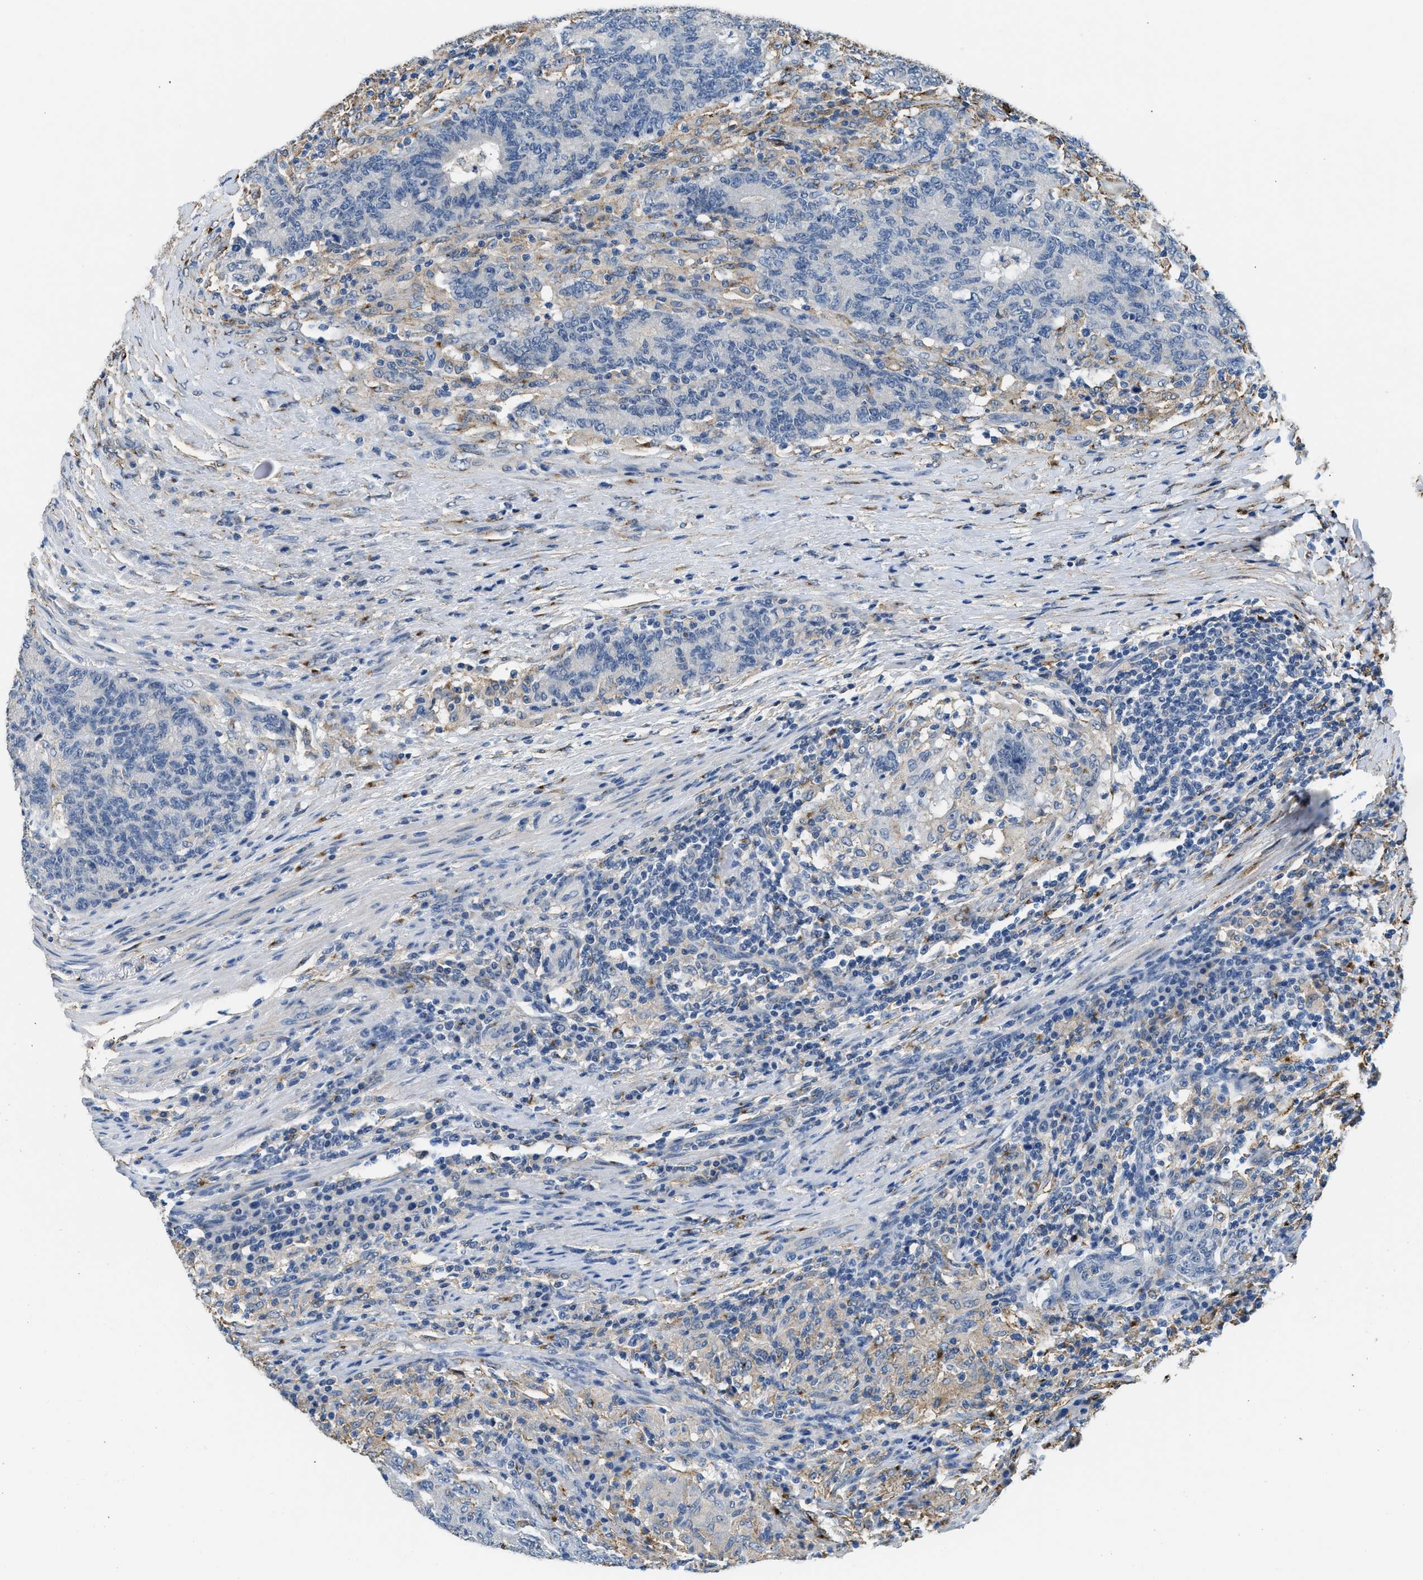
{"staining": {"intensity": "negative", "quantity": "none", "location": "none"}, "tissue": "colorectal cancer", "cell_type": "Tumor cells", "image_type": "cancer", "snomed": [{"axis": "morphology", "description": "Normal tissue, NOS"}, {"axis": "morphology", "description": "Adenocarcinoma, NOS"}, {"axis": "topography", "description": "Colon"}], "caption": "Tumor cells show no significant protein positivity in colorectal cancer (adenocarcinoma). Brightfield microscopy of IHC stained with DAB (3,3'-diaminobenzidine) (brown) and hematoxylin (blue), captured at high magnification.", "gene": "LRP1", "patient": {"sex": "female", "age": 75}}